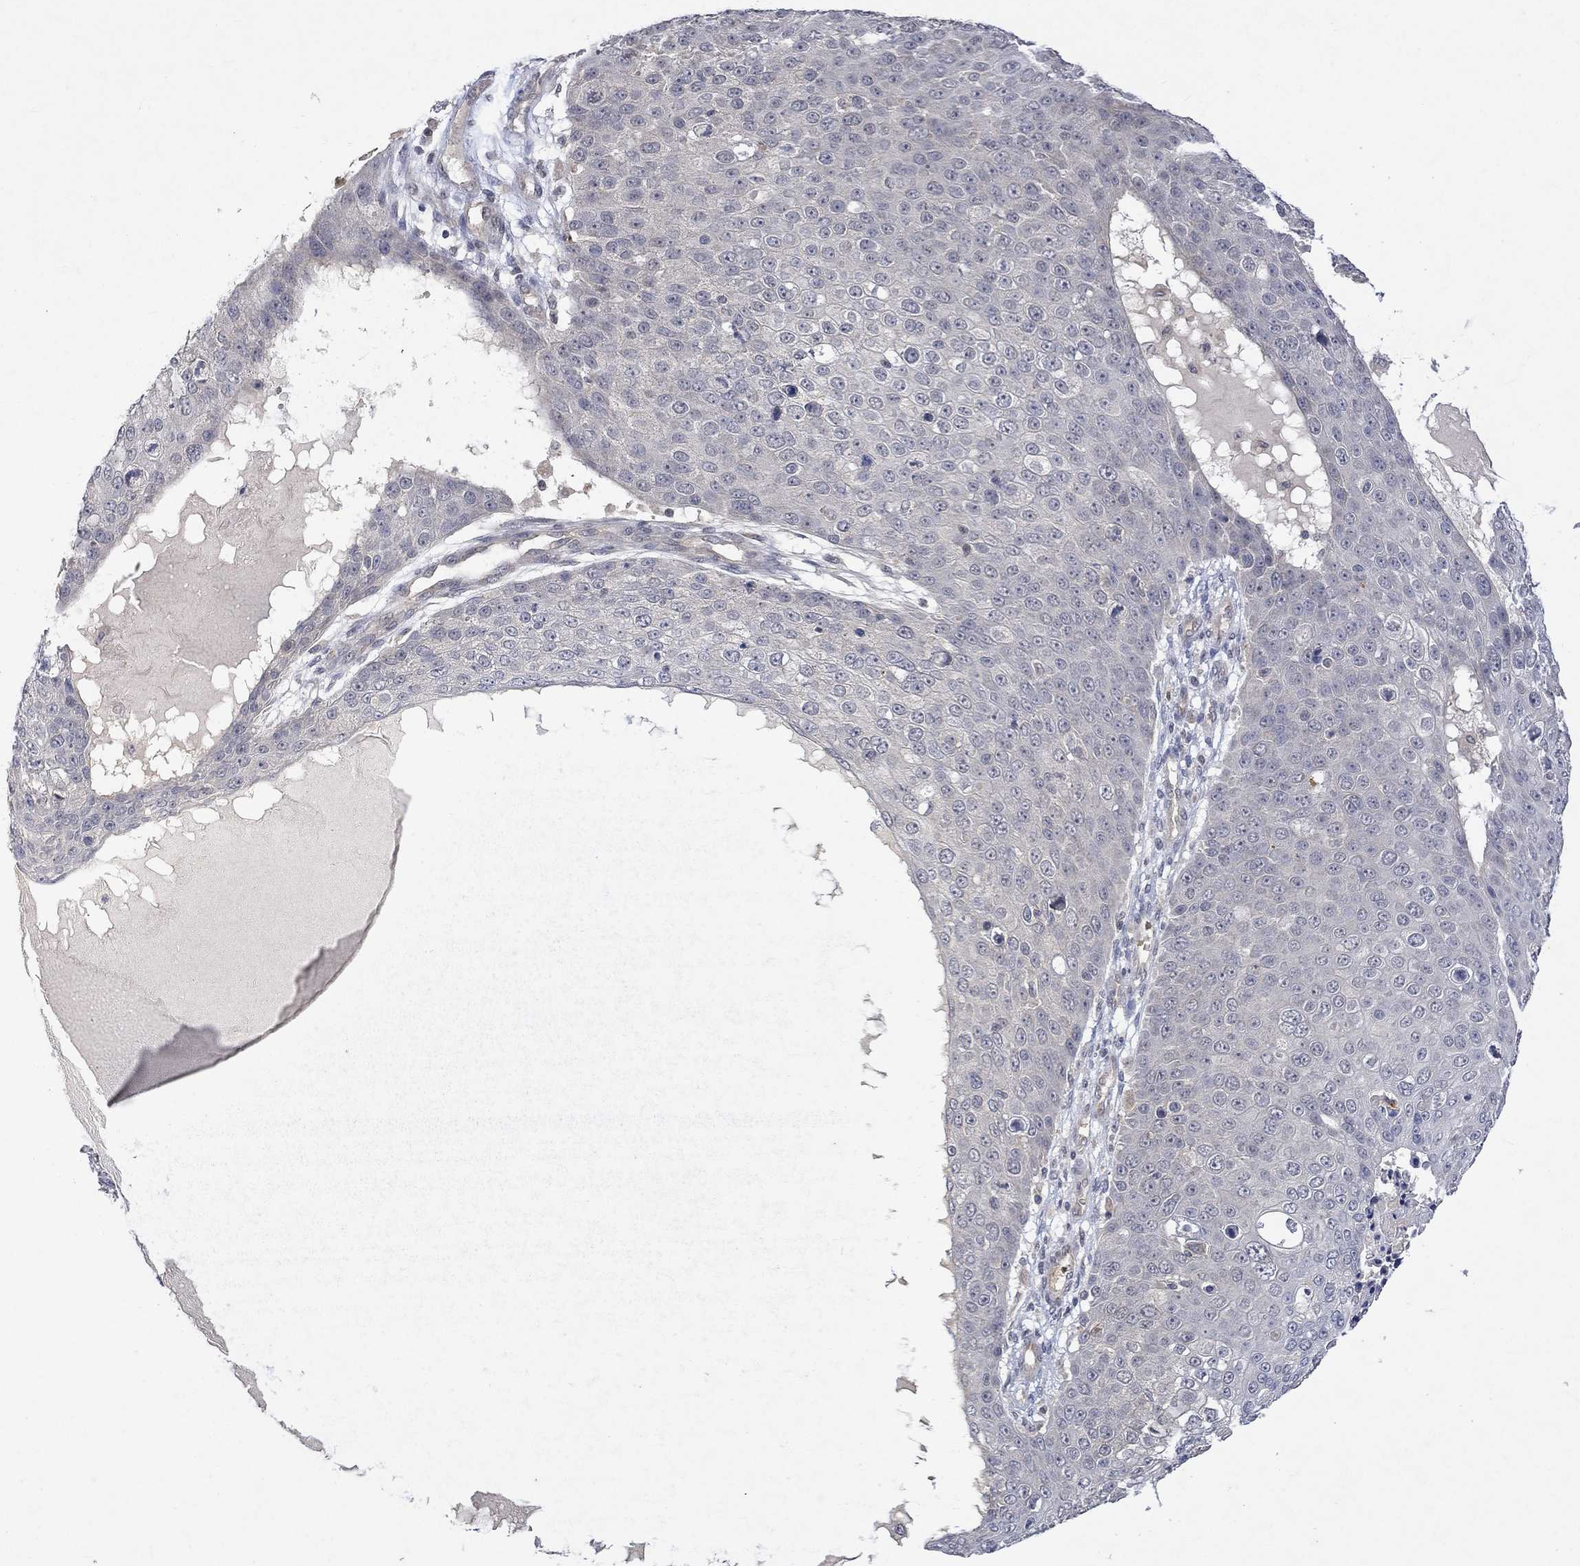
{"staining": {"intensity": "negative", "quantity": "none", "location": "none"}, "tissue": "skin cancer", "cell_type": "Tumor cells", "image_type": "cancer", "snomed": [{"axis": "morphology", "description": "Squamous cell carcinoma, NOS"}, {"axis": "topography", "description": "Skin"}], "caption": "Tumor cells are negative for protein expression in human squamous cell carcinoma (skin). (Stains: DAB immunohistochemistry (IHC) with hematoxylin counter stain, Microscopy: brightfield microscopy at high magnification).", "gene": "GRIN2D", "patient": {"sex": "male", "age": 71}}